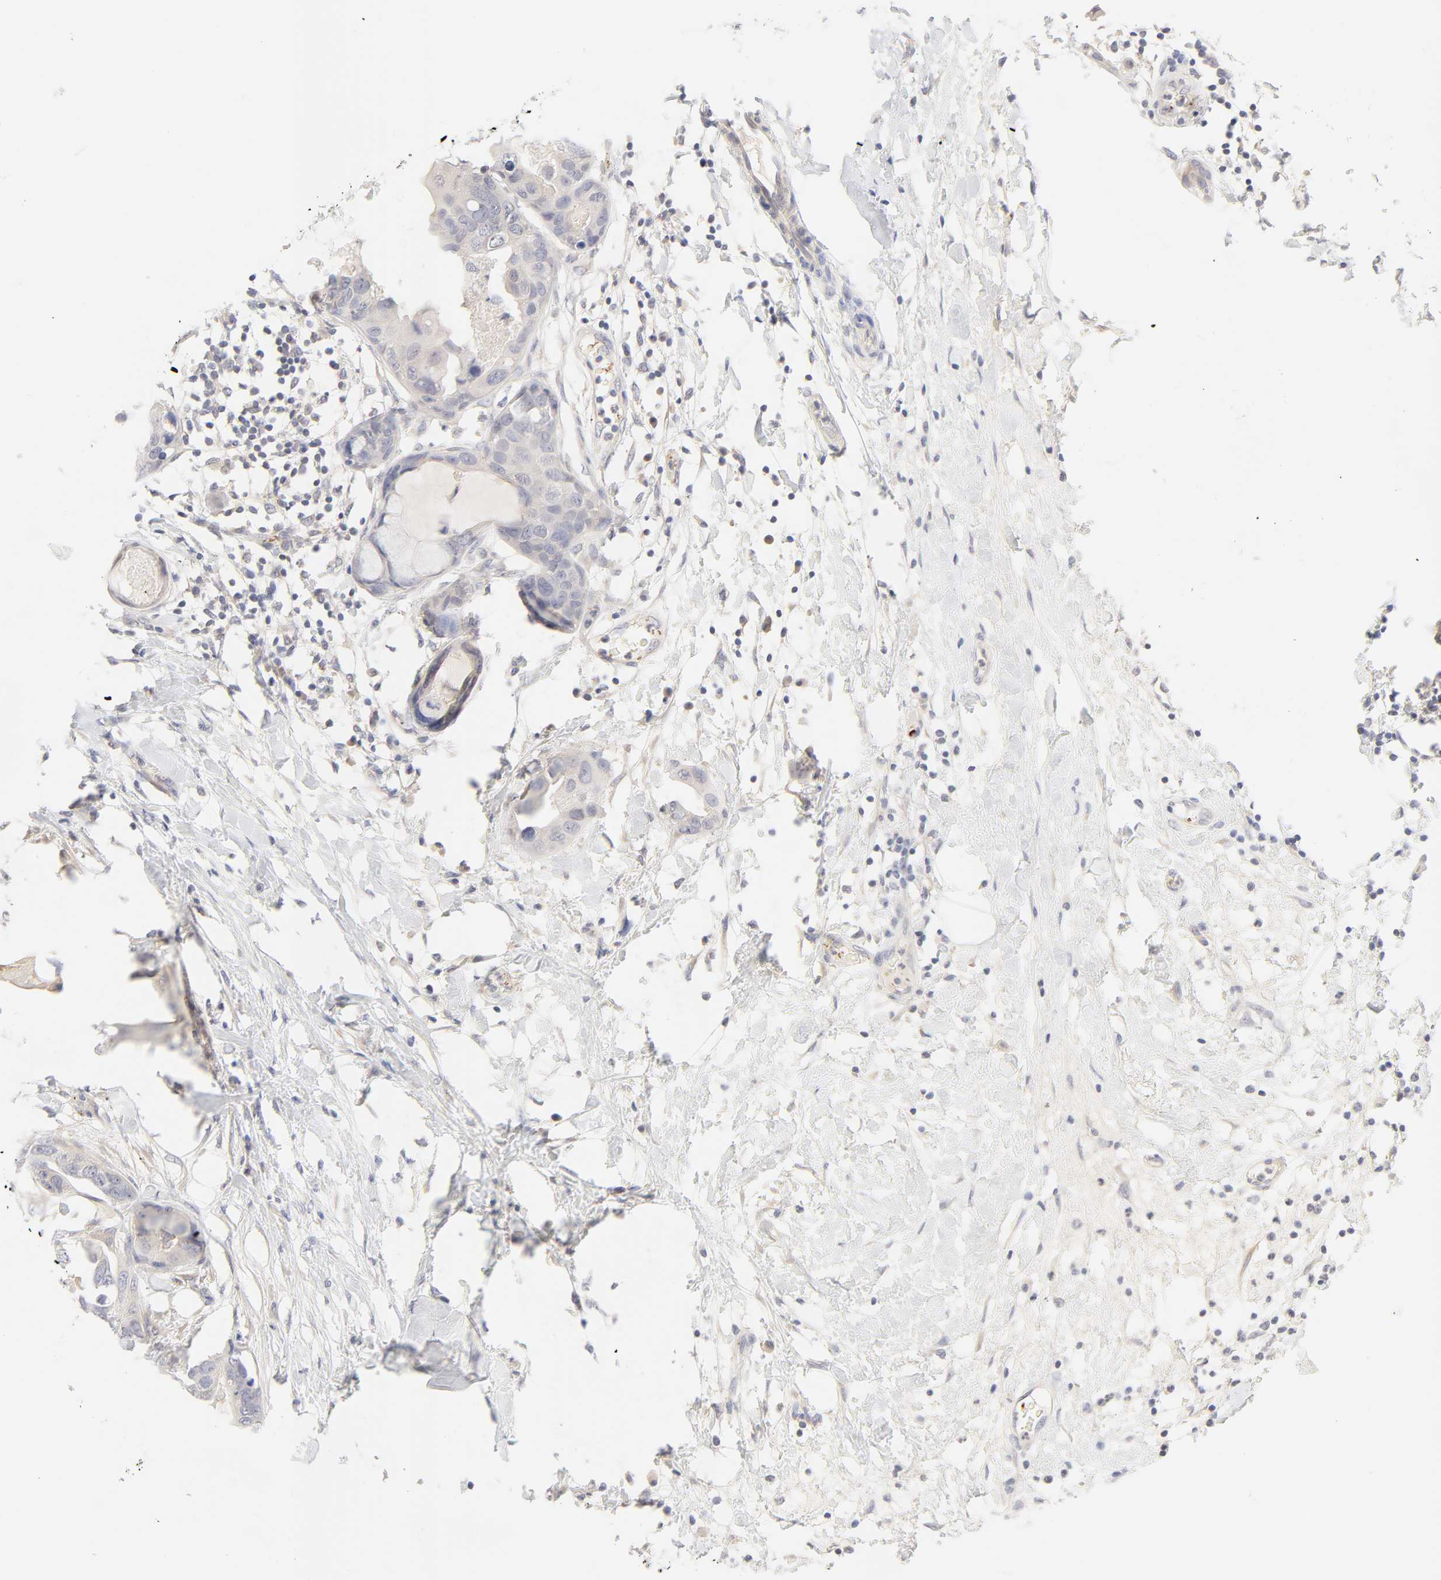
{"staining": {"intensity": "negative", "quantity": "none", "location": "none"}, "tissue": "breast cancer", "cell_type": "Tumor cells", "image_type": "cancer", "snomed": [{"axis": "morphology", "description": "Duct carcinoma"}, {"axis": "topography", "description": "Breast"}], "caption": "Breast cancer (infiltrating ductal carcinoma) stained for a protein using IHC displays no expression tumor cells.", "gene": "CYP4B1", "patient": {"sex": "female", "age": 40}}